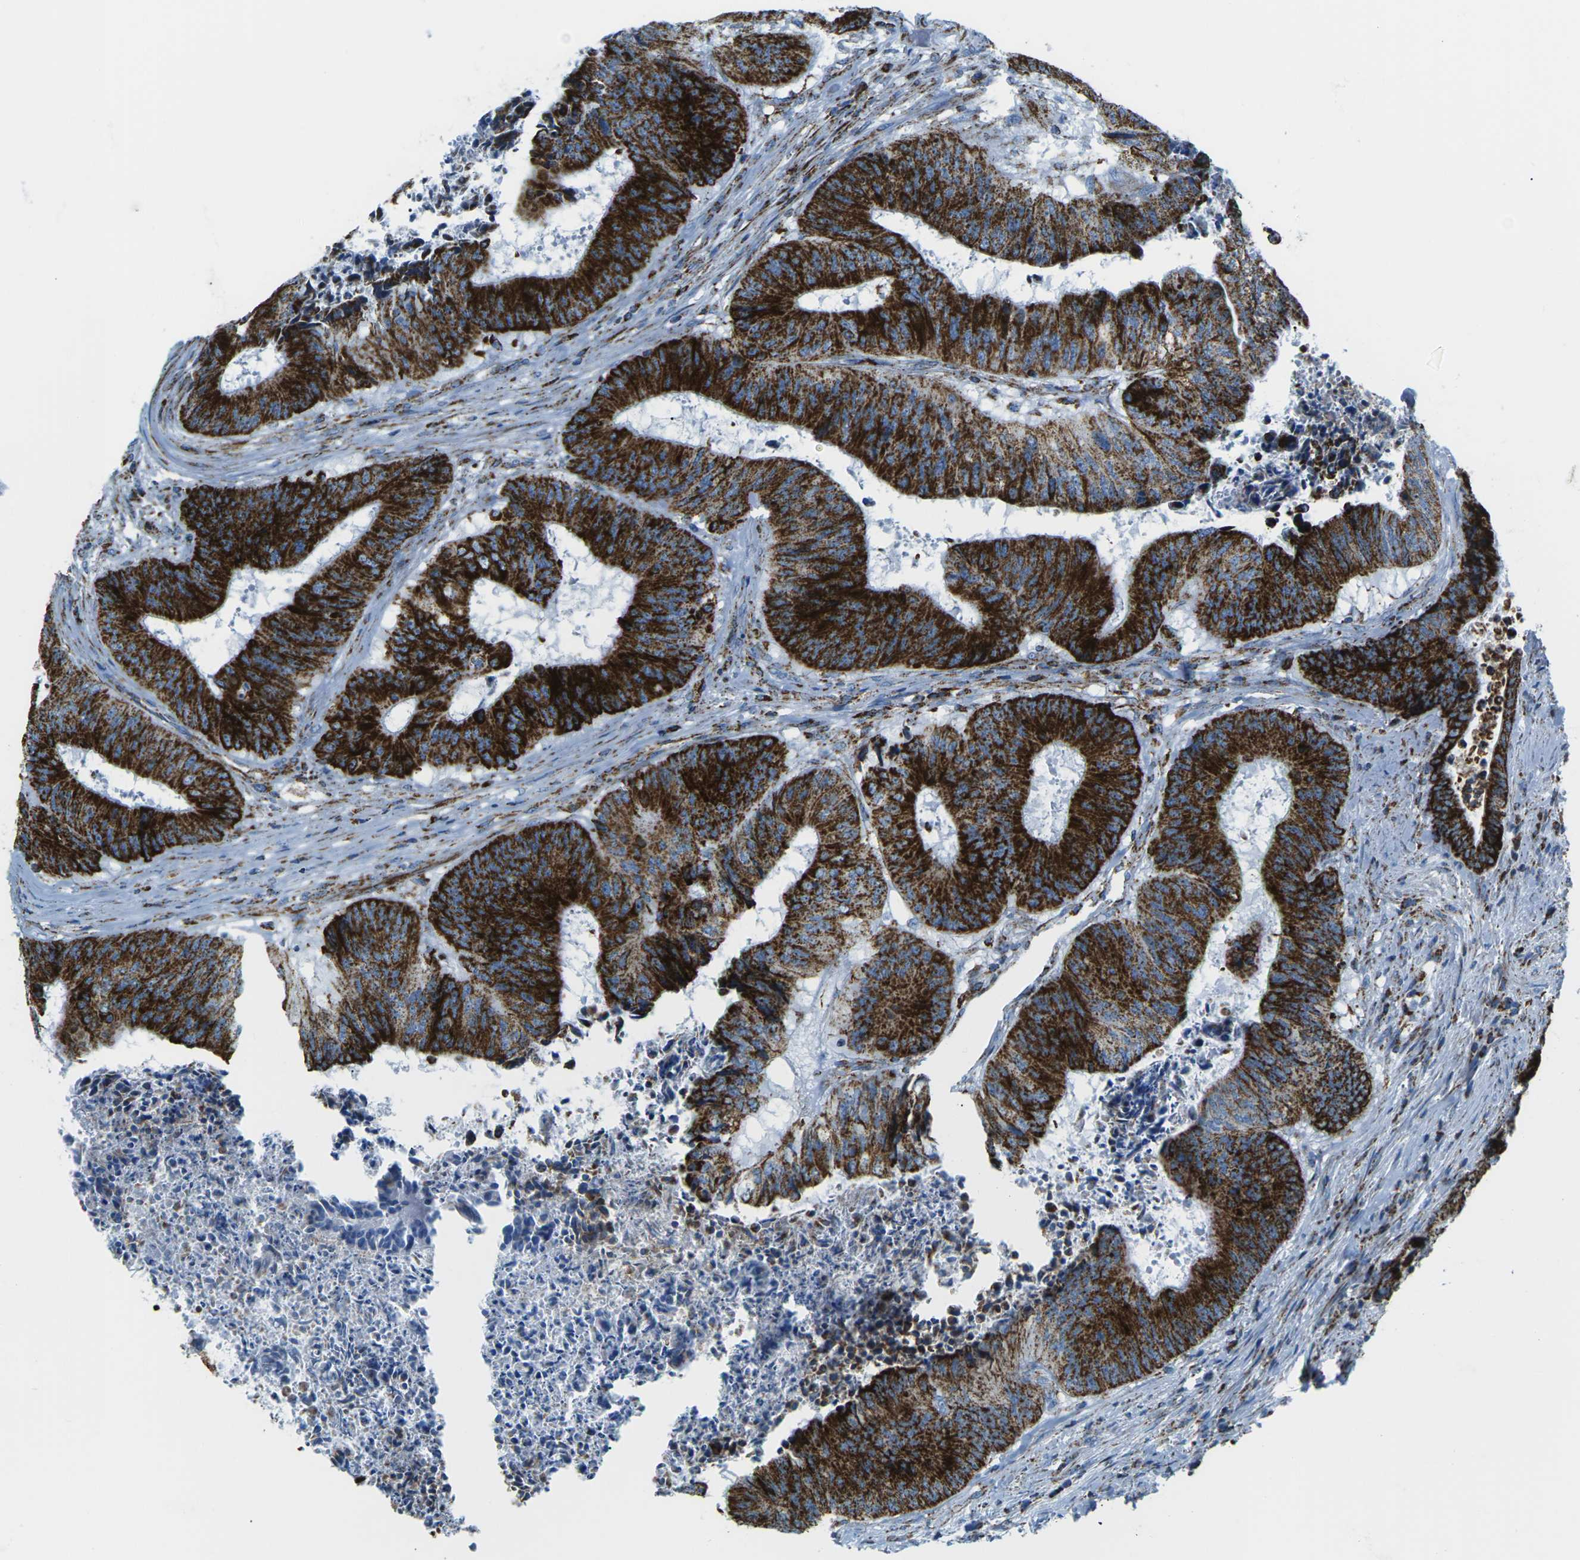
{"staining": {"intensity": "strong", "quantity": ">75%", "location": "cytoplasmic/membranous"}, "tissue": "colorectal cancer", "cell_type": "Tumor cells", "image_type": "cancer", "snomed": [{"axis": "morphology", "description": "Adenocarcinoma, NOS"}, {"axis": "topography", "description": "Rectum"}], "caption": "A photomicrograph of colorectal adenocarcinoma stained for a protein exhibits strong cytoplasmic/membranous brown staining in tumor cells.", "gene": "COX6C", "patient": {"sex": "male", "age": 72}}